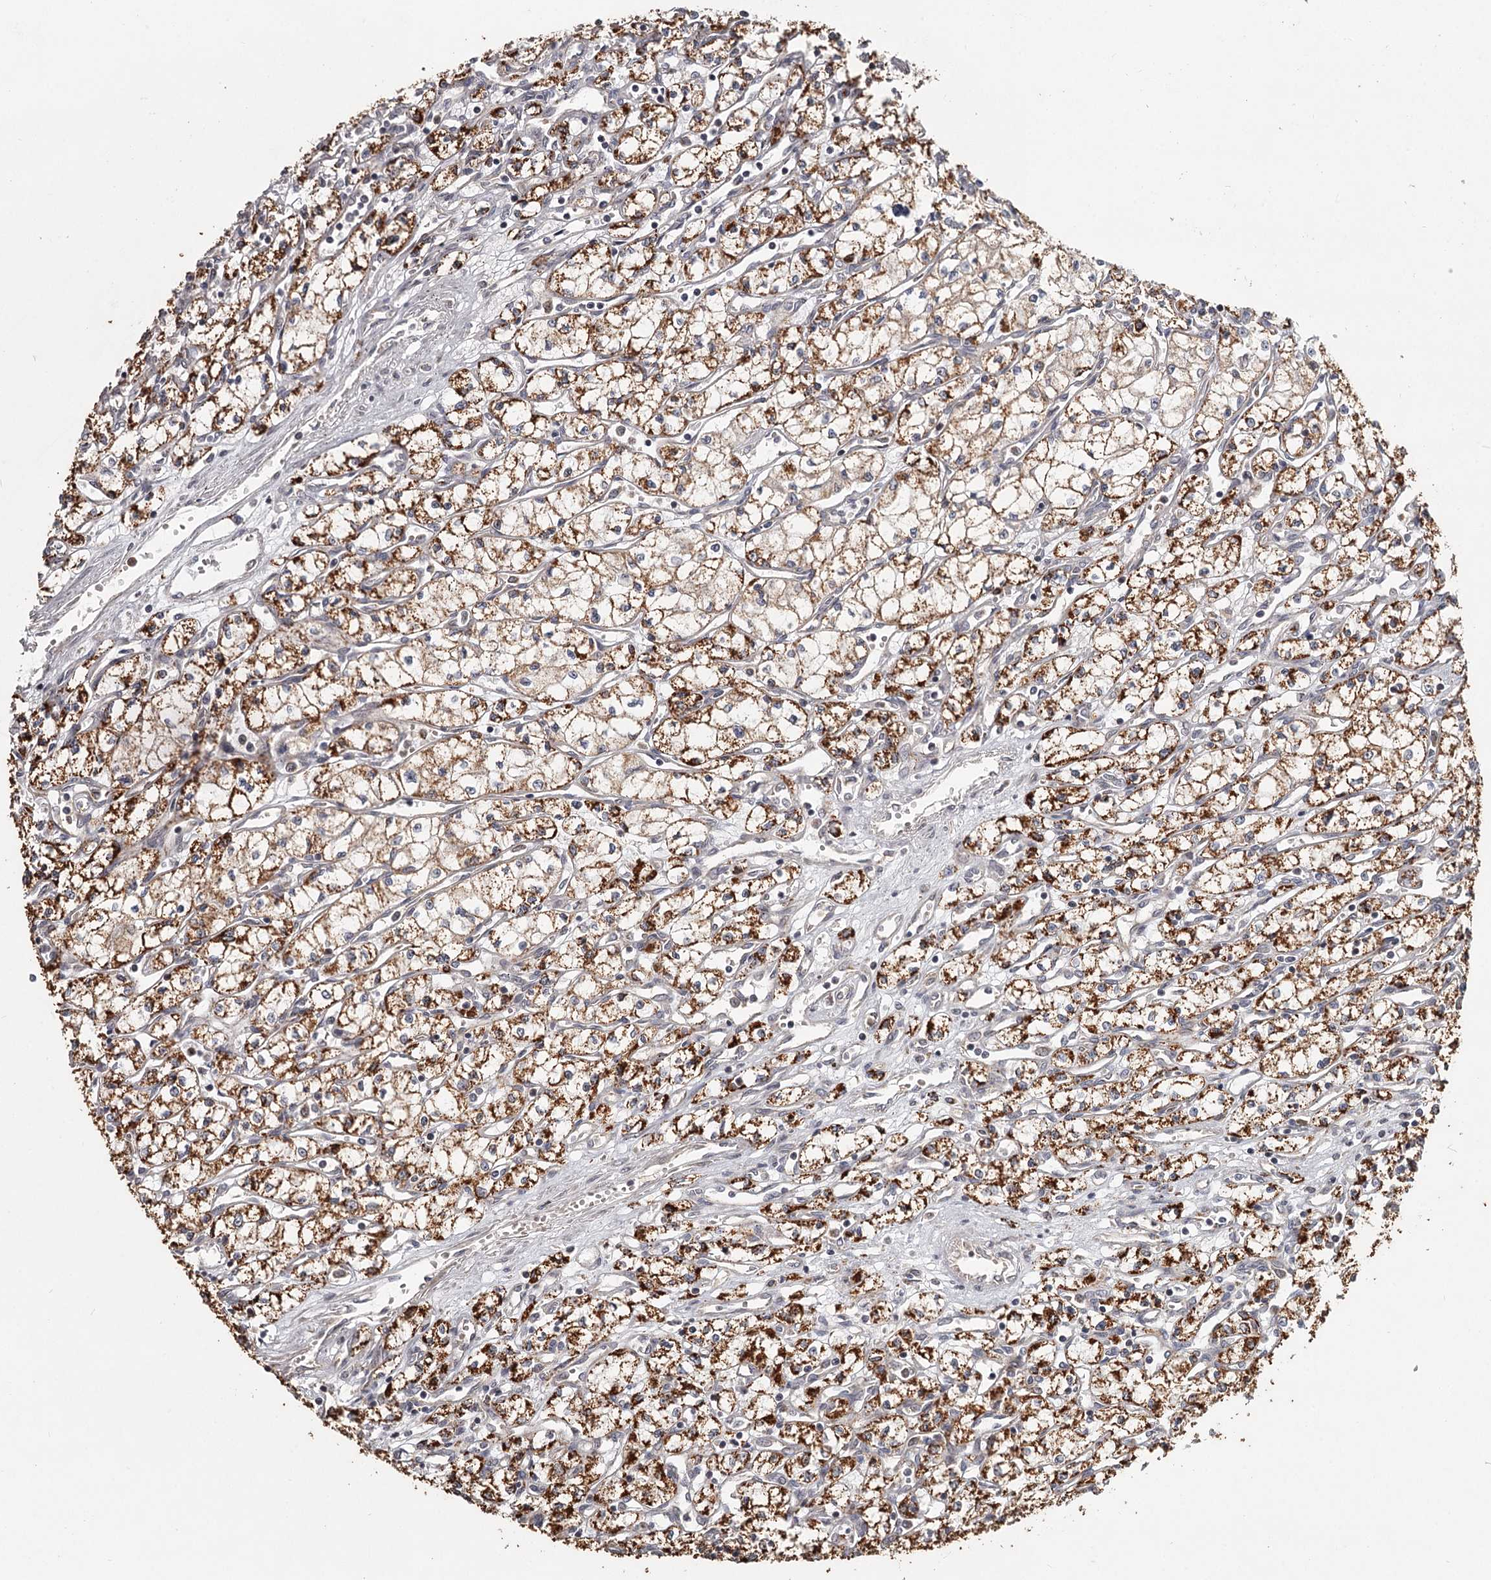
{"staining": {"intensity": "moderate", "quantity": ">75%", "location": "cytoplasmic/membranous"}, "tissue": "renal cancer", "cell_type": "Tumor cells", "image_type": "cancer", "snomed": [{"axis": "morphology", "description": "Adenocarcinoma, NOS"}, {"axis": "topography", "description": "Kidney"}], "caption": "High-magnification brightfield microscopy of adenocarcinoma (renal) stained with DAB (3,3'-diaminobenzidine) (brown) and counterstained with hematoxylin (blue). tumor cells exhibit moderate cytoplasmic/membranous staining is identified in about>75% of cells. (Brightfield microscopy of DAB IHC at high magnification).", "gene": "CDC123", "patient": {"sex": "male", "age": 59}}